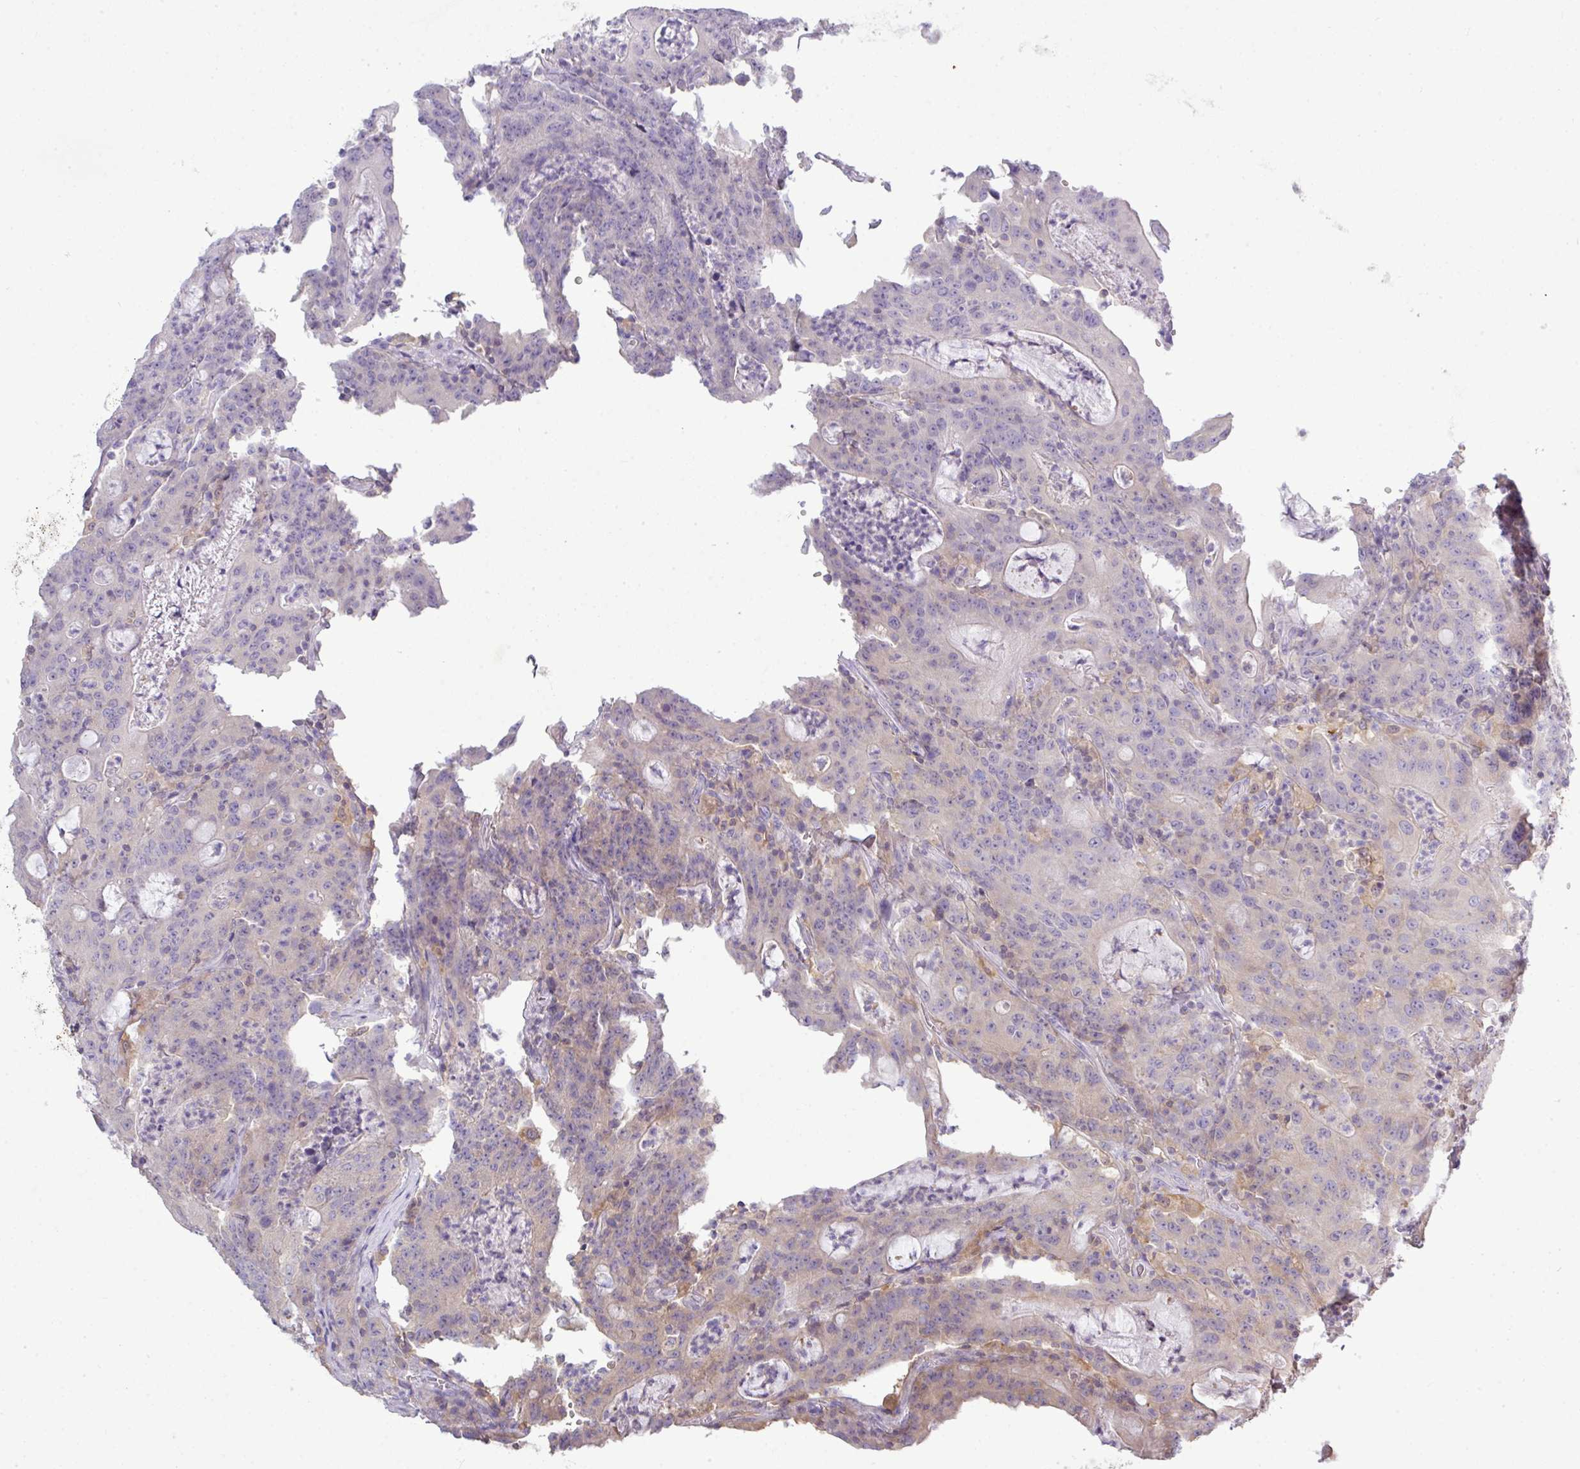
{"staining": {"intensity": "weak", "quantity": "<25%", "location": "cytoplasmic/membranous"}, "tissue": "colorectal cancer", "cell_type": "Tumor cells", "image_type": "cancer", "snomed": [{"axis": "morphology", "description": "Adenocarcinoma, NOS"}, {"axis": "topography", "description": "Colon"}], "caption": "IHC of colorectal adenocarcinoma shows no staining in tumor cells. (Stains: DAB IHC with hematoxylin counter stain, Microscopy: brightfield microscopy at high magnification).", "gene": "STAT5A", "patient": {"sex": "male", "age": 83}}